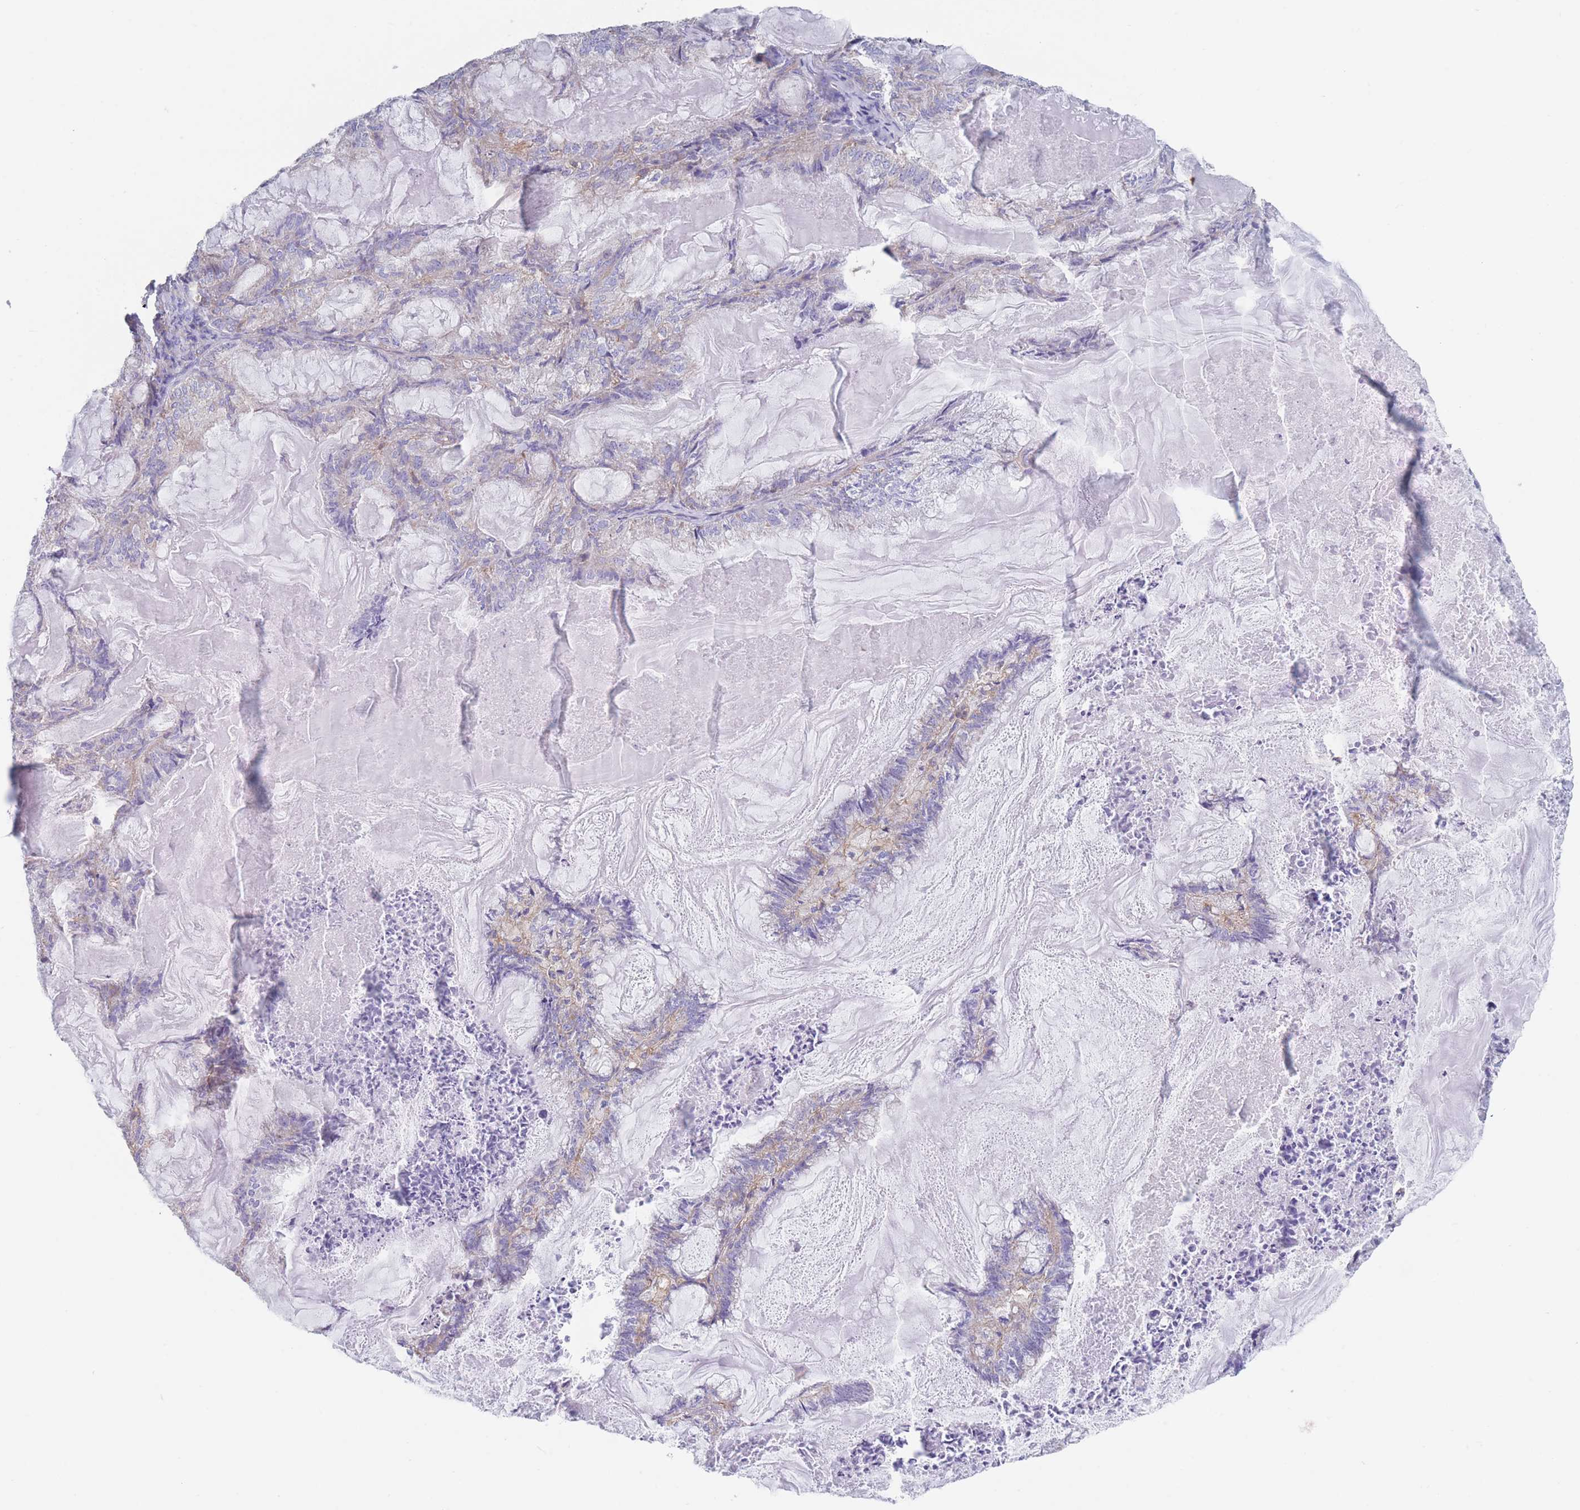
{"staining": {"intensity": "negative", "quantity": "none", "location": "none"}, "tissue": "endometrial cancer", "cell_type": "Tumor cells", "image_type": "cancer", "snomed": [{"axis": "morphology", "description": "Adenocarcinoma, NOS"}, {"axis": "topography", "description": "Endometrium"}], "caption": "High power microscopy image of an IHC histopathology image of adenocarcinoma (endometrial), revealing no significant expression in tumor cells.", "gene": "ADH1A", "patient": {"sex": "female", "age": 86}}